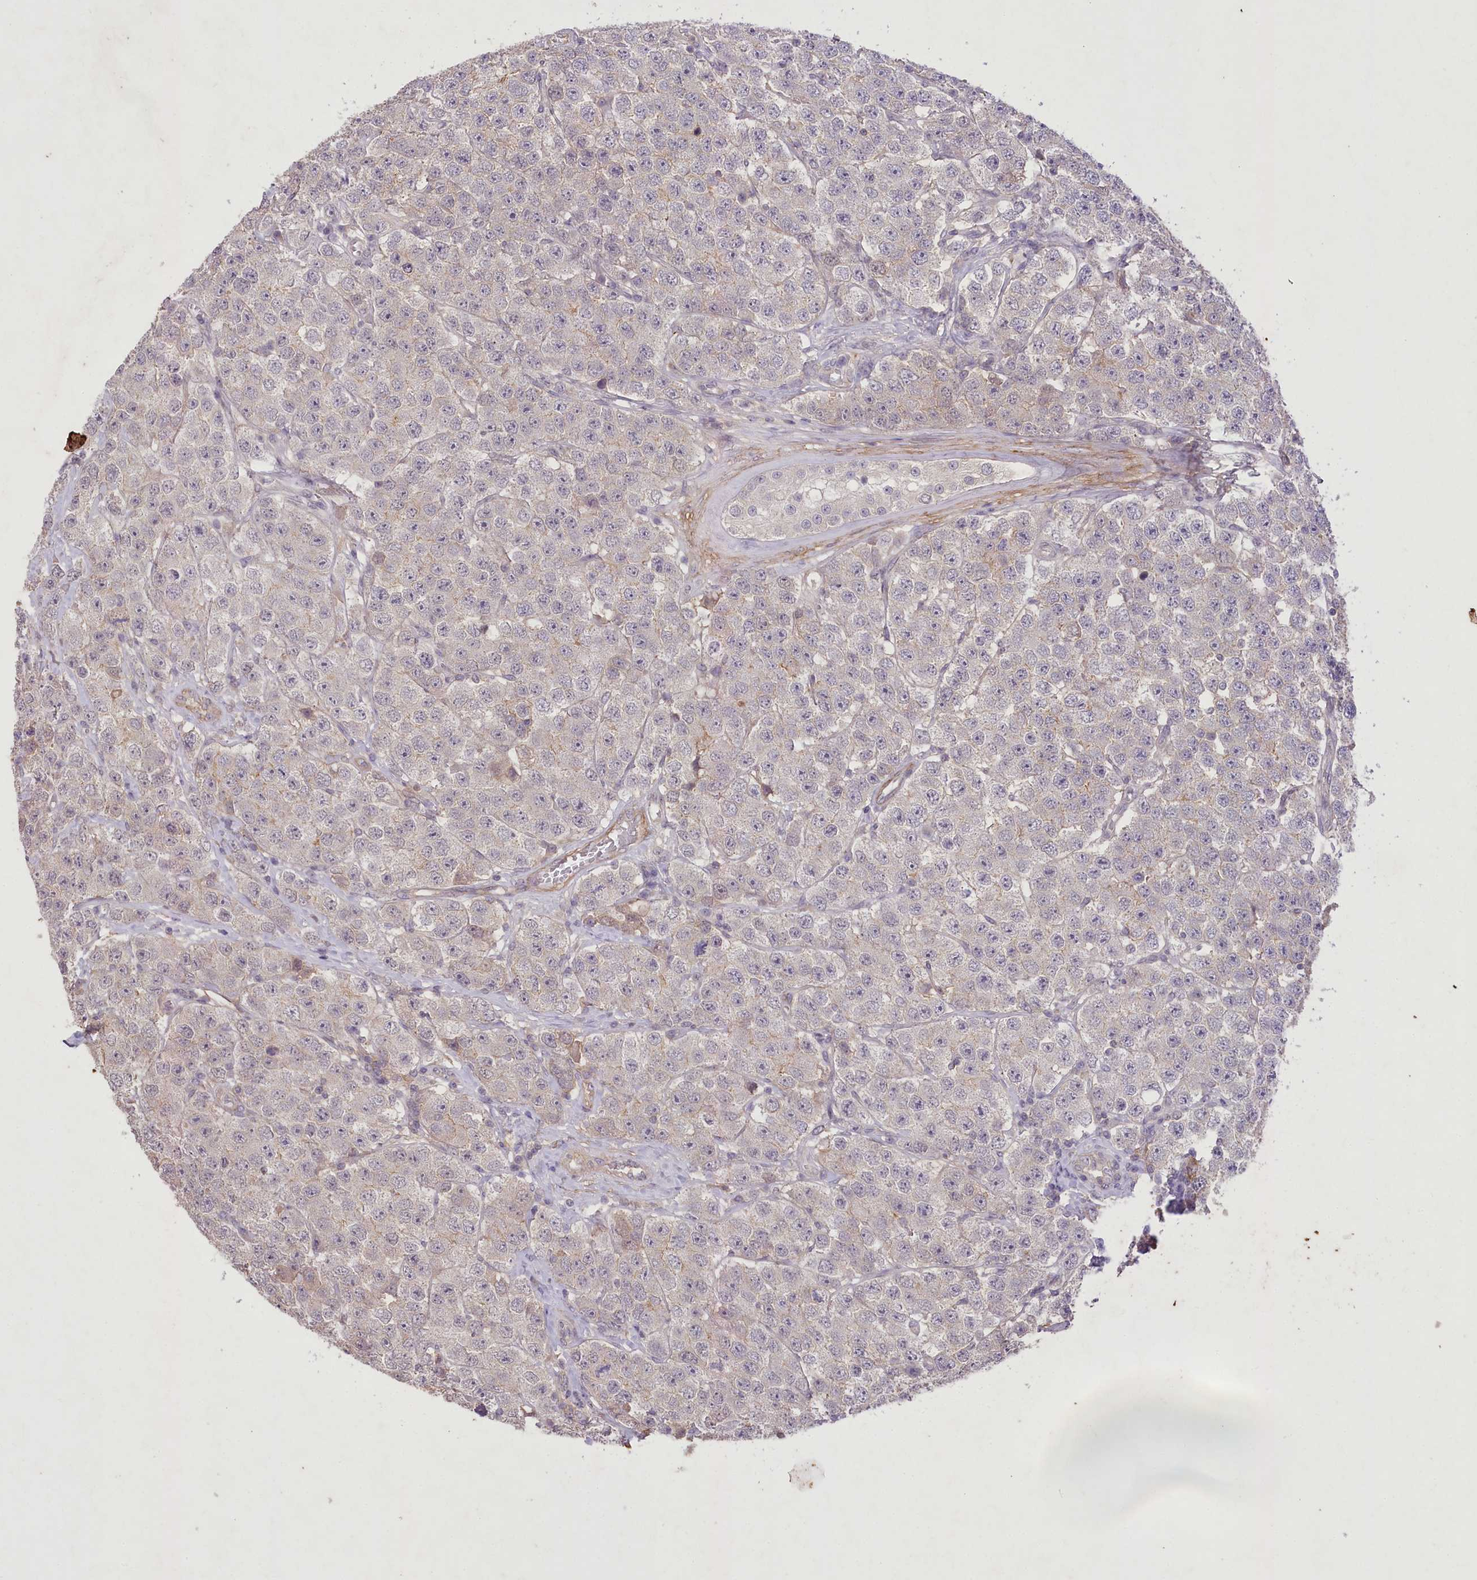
{"staining": {"intensity": "negative", "quantity": "none", "location": "none"}, "tissue": "testis cancer", "cell_type": "Tumor cells", "image_type": "cancer", "snomed": [{"axis": "morphology", "description": "Seminoma, NOS"}, {"axis": "topography", "description": "Testis"}], "caption": "Protein analysis of seminoma (testis) demonstrates no significant expression in tumor cells.", "gene": "ENPP1", "patient": {"sex": "male", "age": 28}}